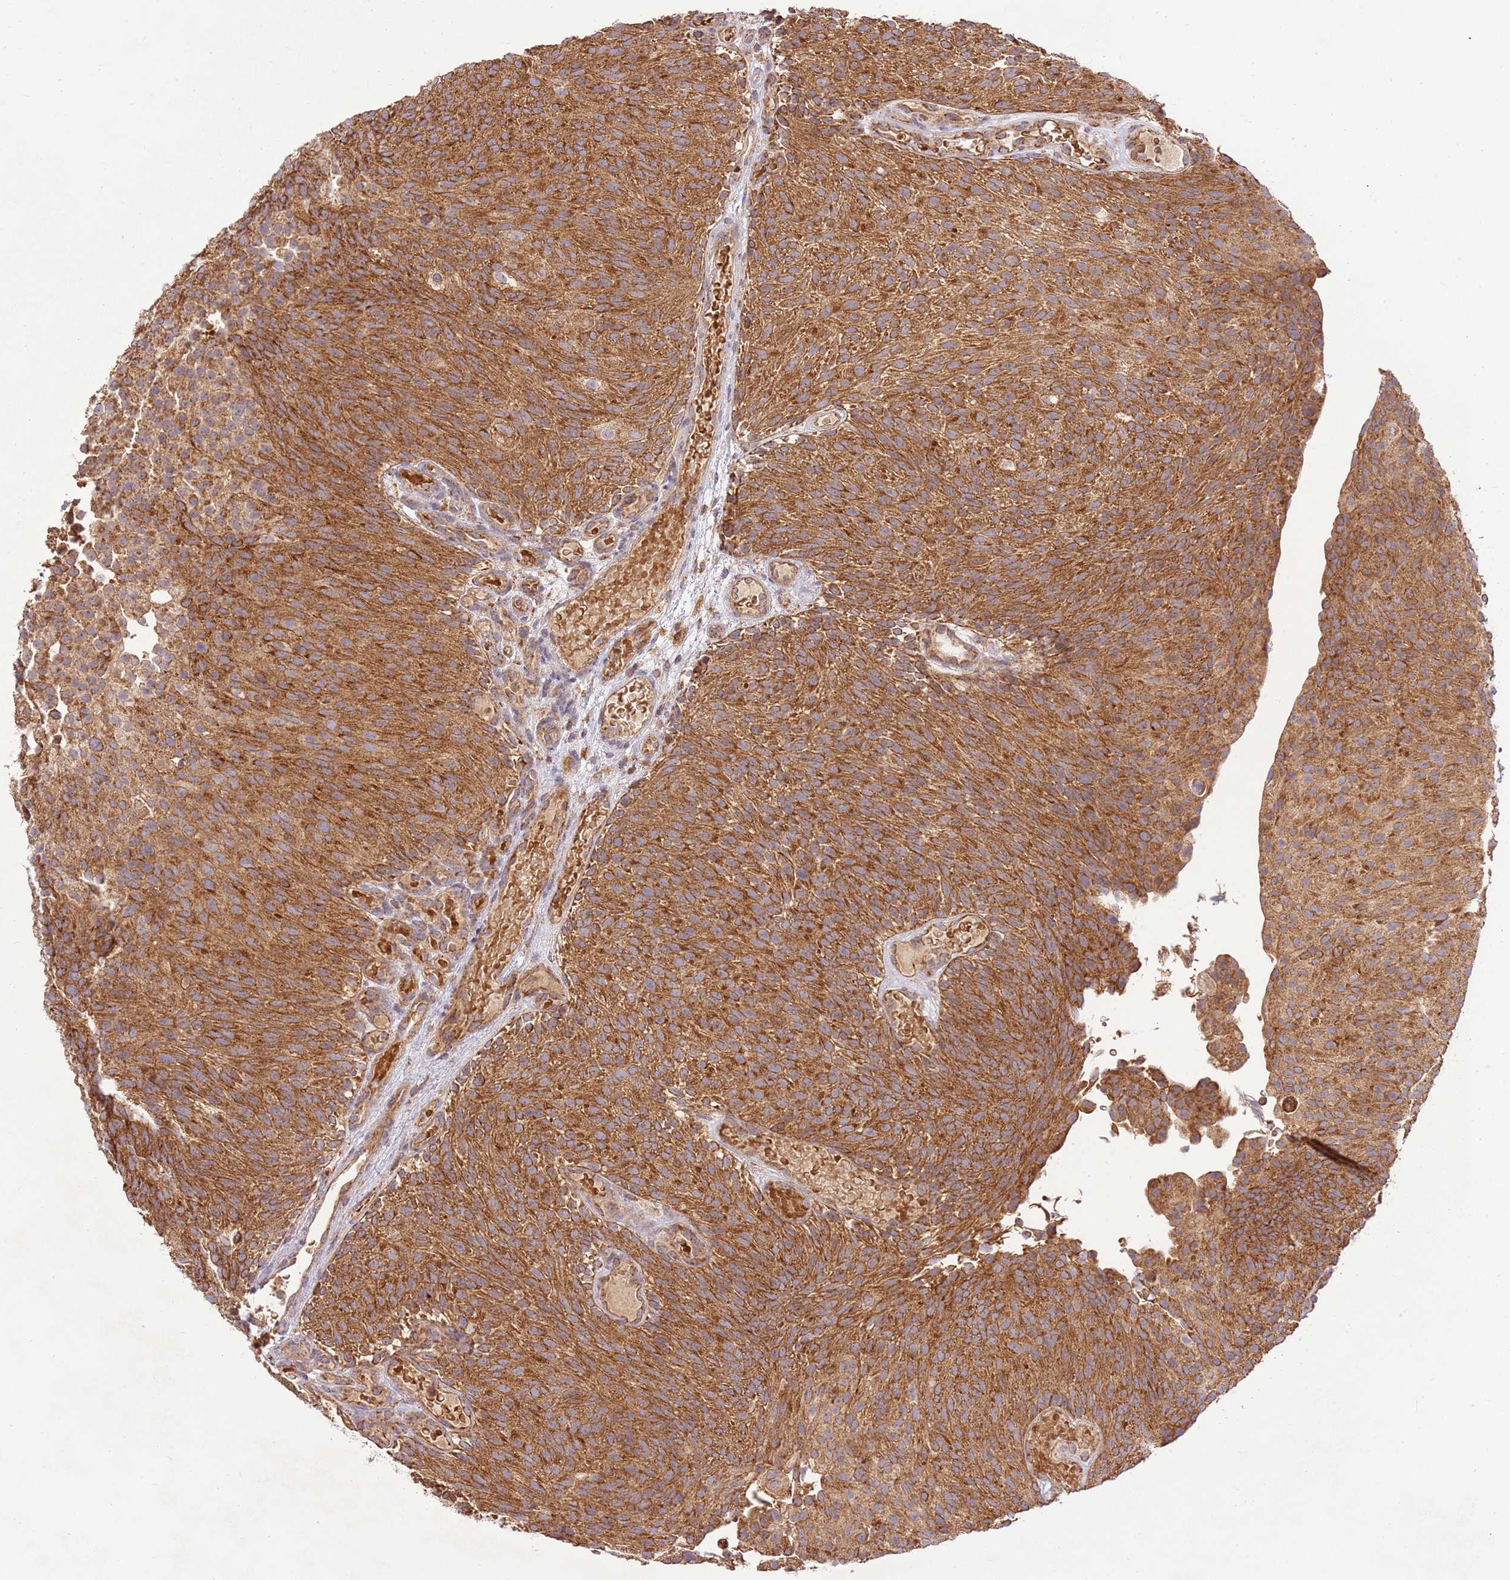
{"staining": {"intensity": "strong", "quantity": ">75%", "location": "cytoplasmic/membranous"}, "tissue": "urothelial cancer", "cell_type": "Tumor cells", "image_type": "cancer", "snomed": [{"axis": "morphology", "description": "Urothelial carcinoma, Low grade"}, {"axis": "topography", "description": "Urinary bladder"}], "caption": "Low-grade urothelial carcinoma stained with immunohistochemistry (IHC) exhibits strong cytoplasmic/membranous staining in approximately >75% of tumor cells.", "gene": "SPATA2L", "patient": {"sex": "male", "age": 78}}